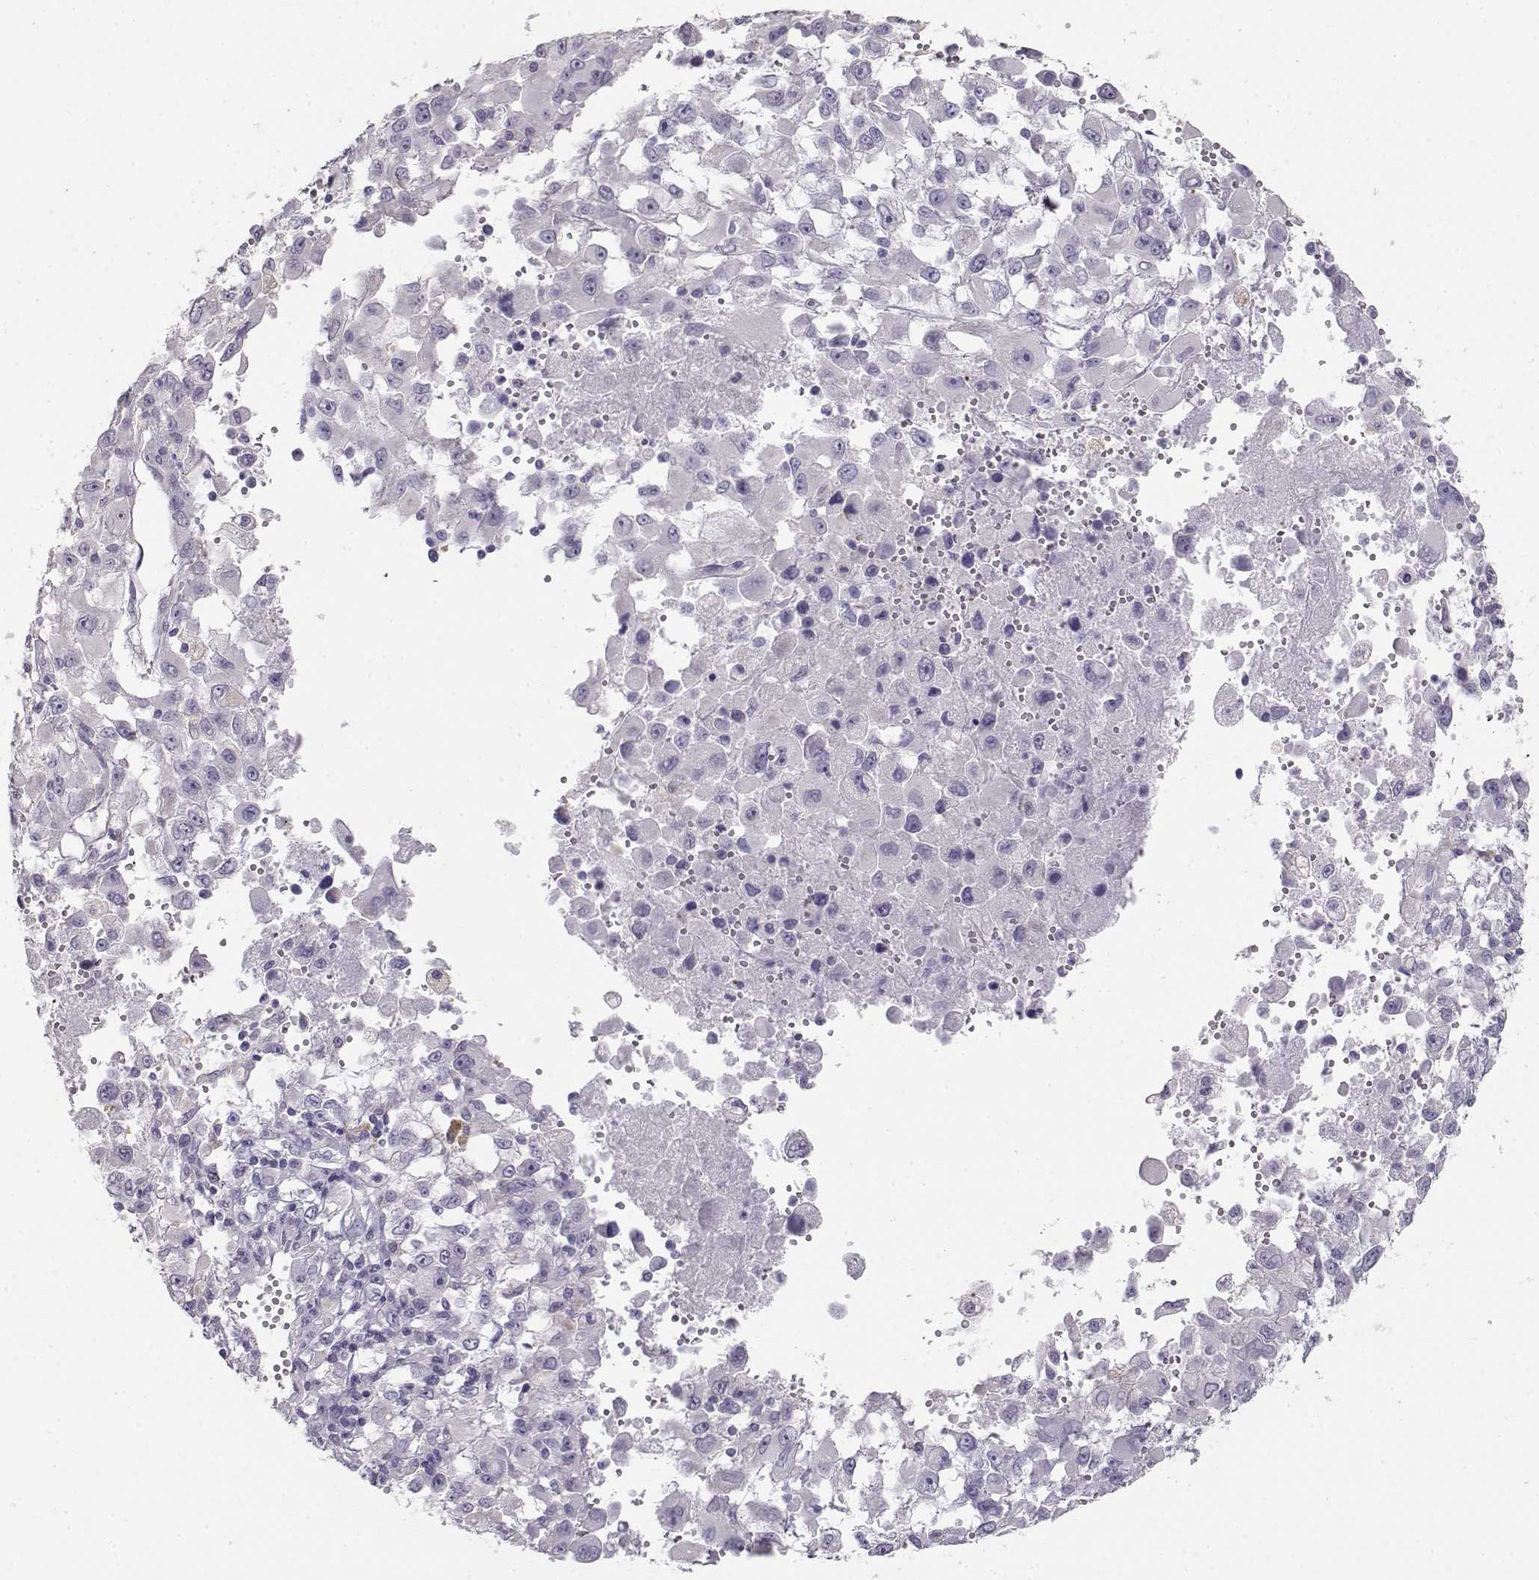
{"staining": {"intensity": "negative", "quantity": "none", "location": "none"}, "tissue": "melanoma", "cell_type": "Tumor cells", "image_type": "cancer", "snomed": [{"axis": "morphology", "description": "Malignant melanoma, Metastatic site"}, {"axis": "topography", "description": "Soft tissue"}], "caption": "An immunohistochemistry (IHC) histopathology image of malignant melanoma (metastatic site) is shown. There is no staining in tumor cells of malignant melanoma (metastatic site).", "gene": "NUTM1", "patient": {"sex": "male", "age": 50}}